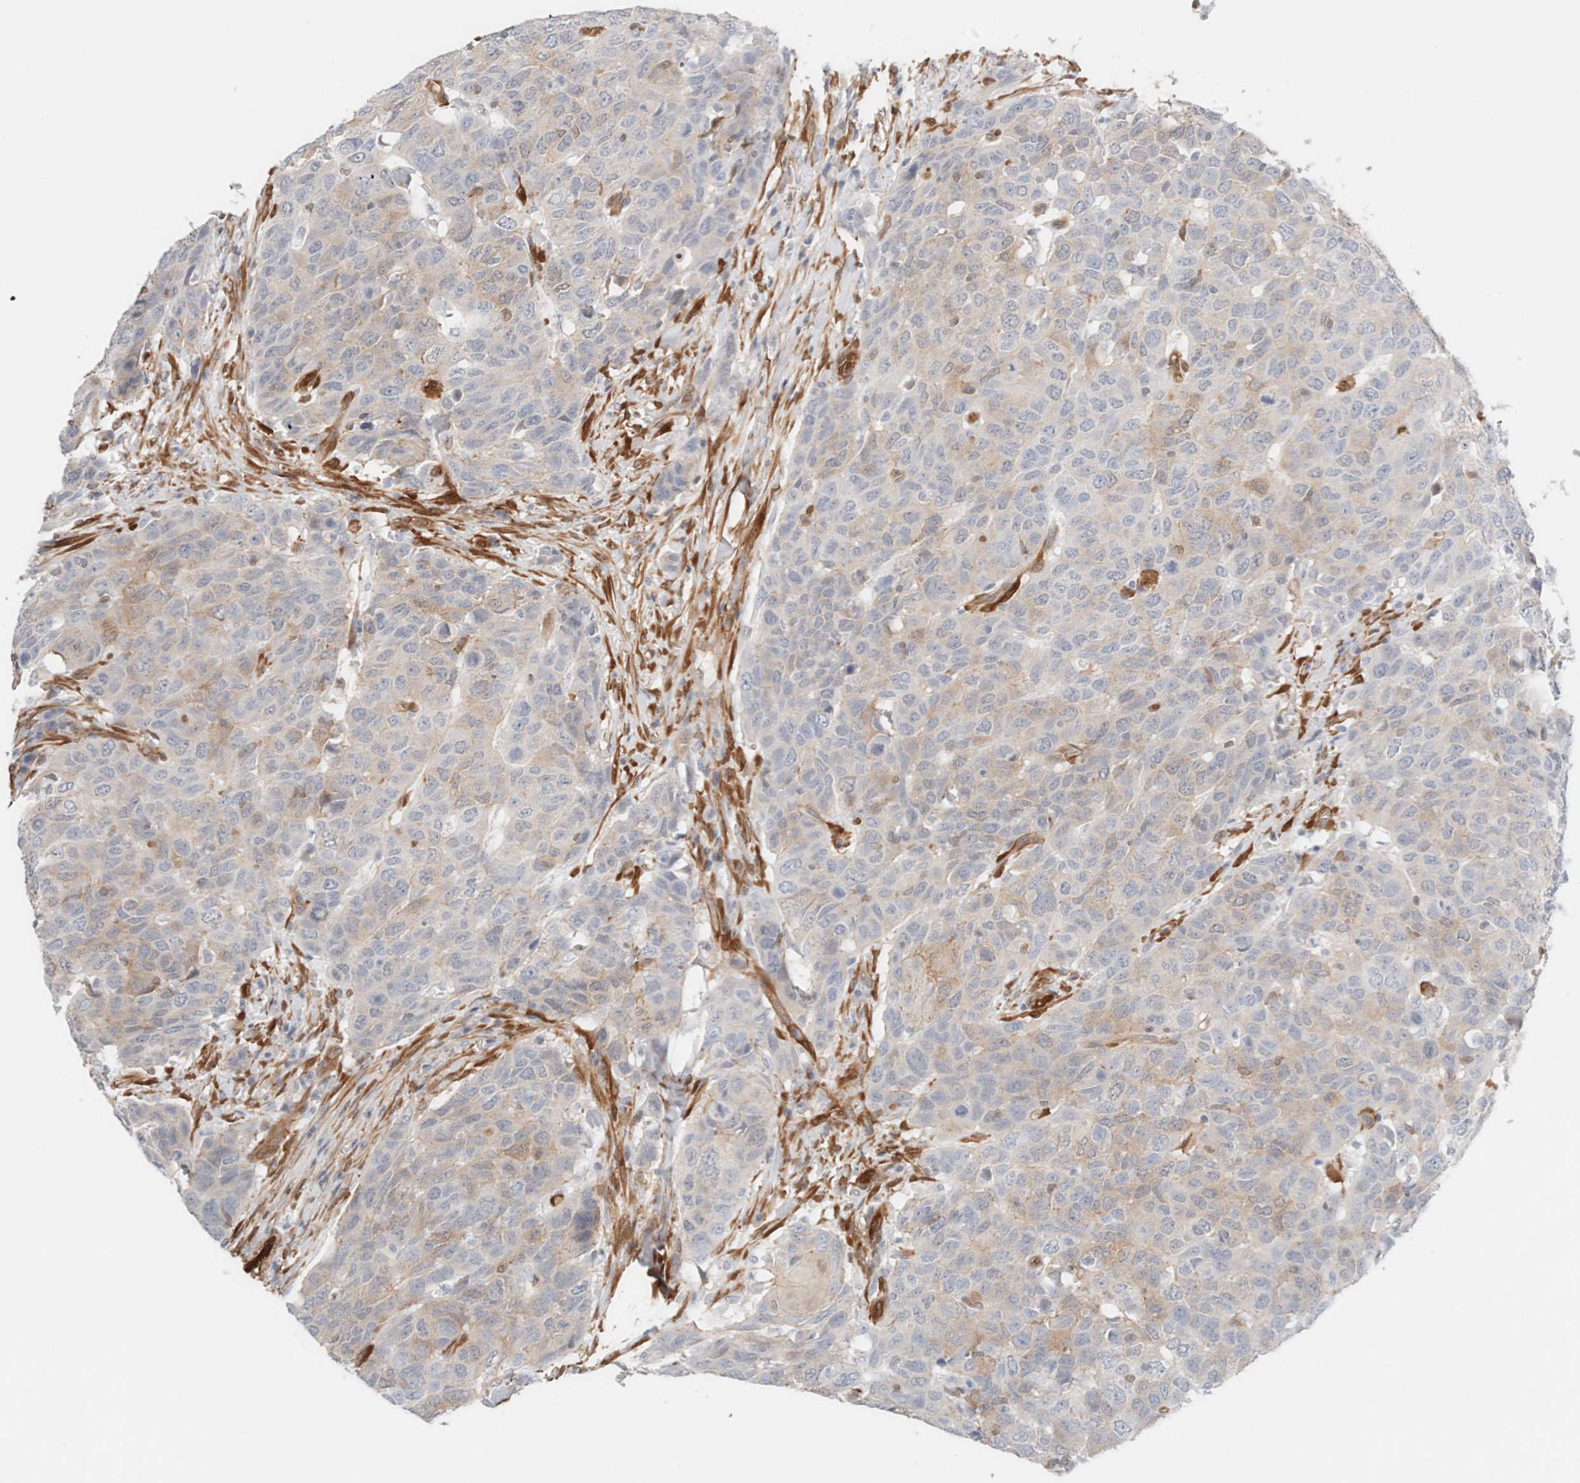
{"staining": {"intensity": "weak", "quantity": "25%-75%", "location": "cytoplasmic/membranous"}, "tissue": "head and neck cancer", "cell_type": "Tumor cells", "image_type": "cancer", "snomed": [{"axis": "morphology", "description": "Squamous cell carcinoma, NOS"}, {"axis": "topography", "description": "Head-Neck"}], "caption": "Squamous cell carcinoma (head and neck) was stained to show a protein in brown. There is low levels of weak cytoplasmic/membranous staining in about 25%-75% of tumor cells.", "gene": "LMCD1", "patient": {"sex": "male", "age": 66}}